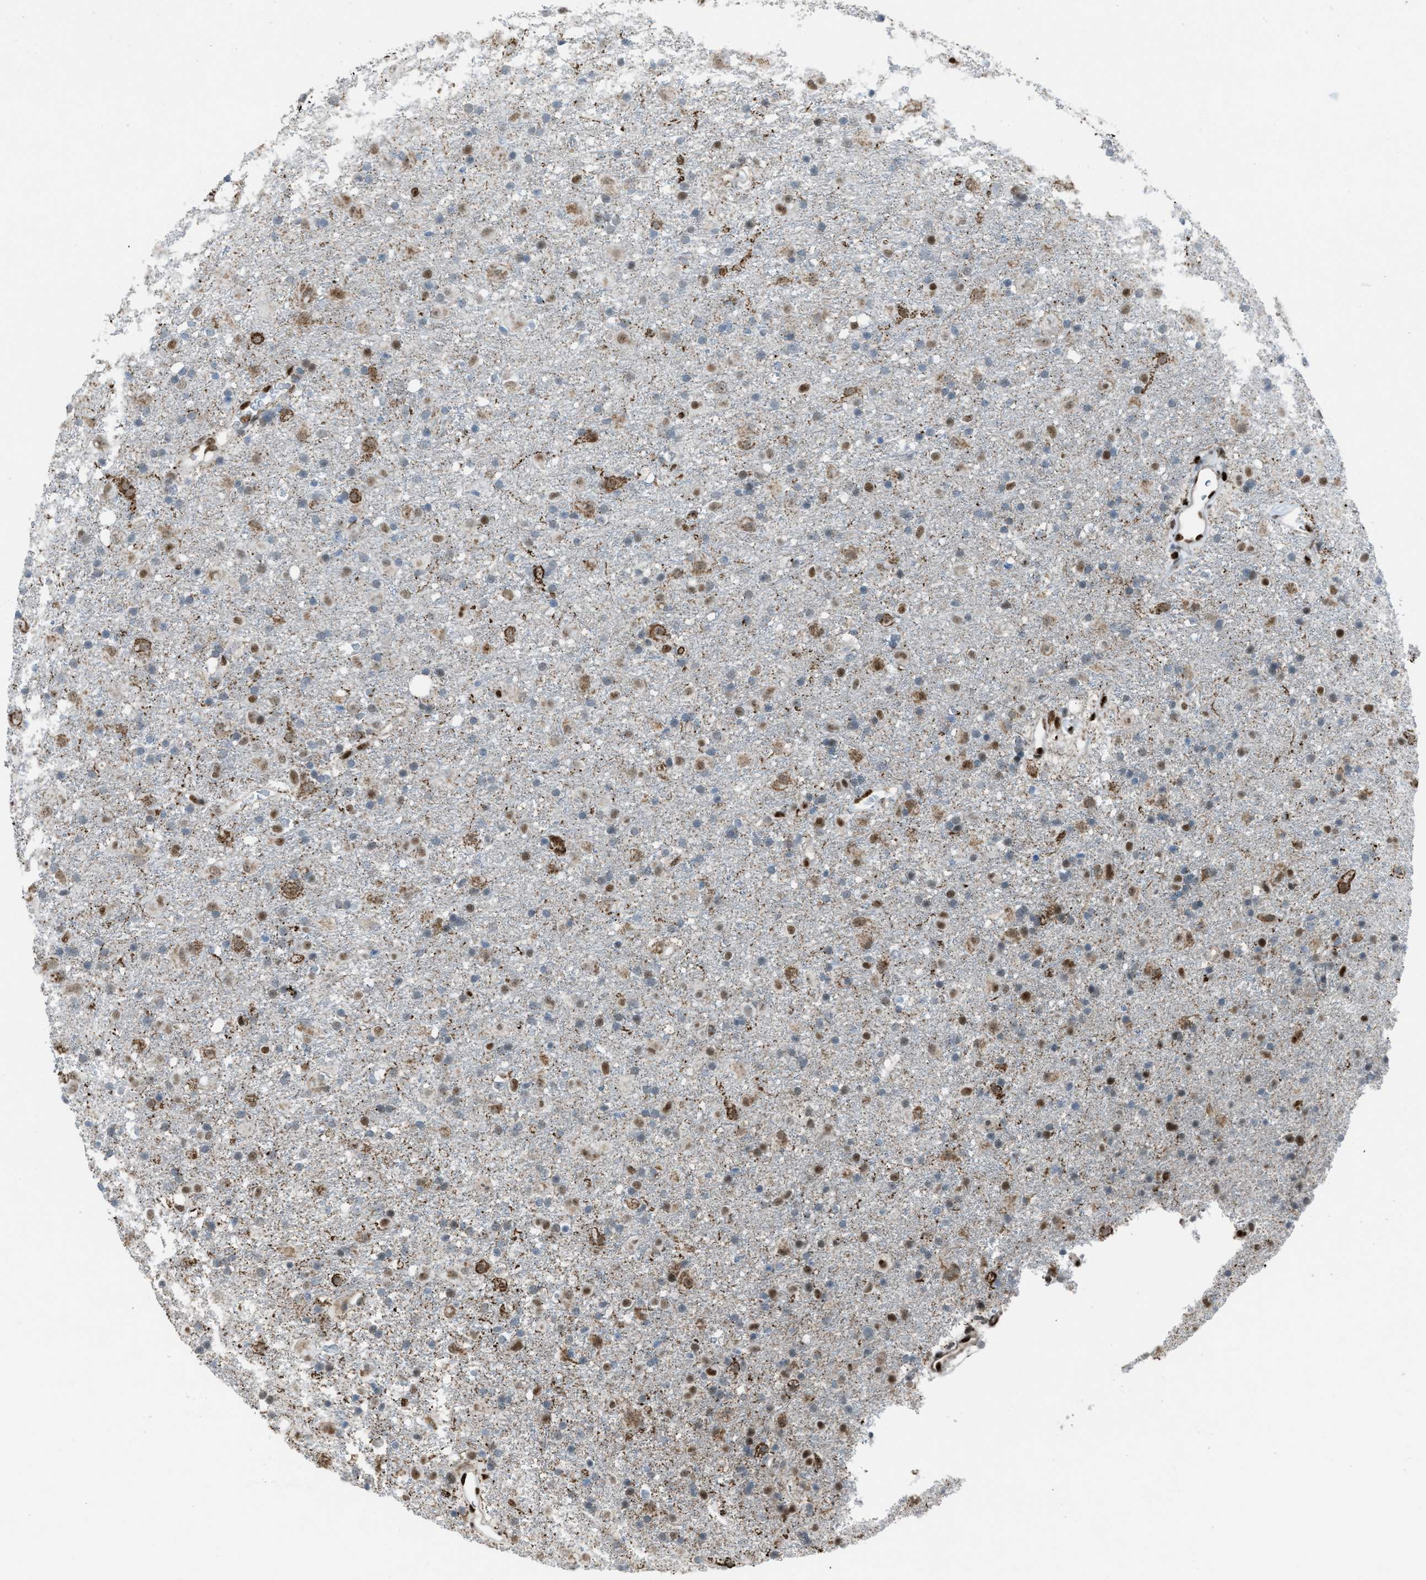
{"staining": {"intensity": "moderate", "quantity": "25%-75%", "location": "nuclear"}, "tissue": "glioma", "cell_type": "Tumor cells", "image_type": "cancer", "snomed": [{"axis": "morphology", "description": "Glioma, malignant, Low grade"}, {"axis": "topography", "description": "Brain"}], "caption": "This is an image of immunohistochemistry (IHC) staining of malignant glioma (low-grade), which shows moderate positivity in the nuclear of tumor cells.", "gene": "SLFN5", "patient": {"sex": "male", "age": 65}}